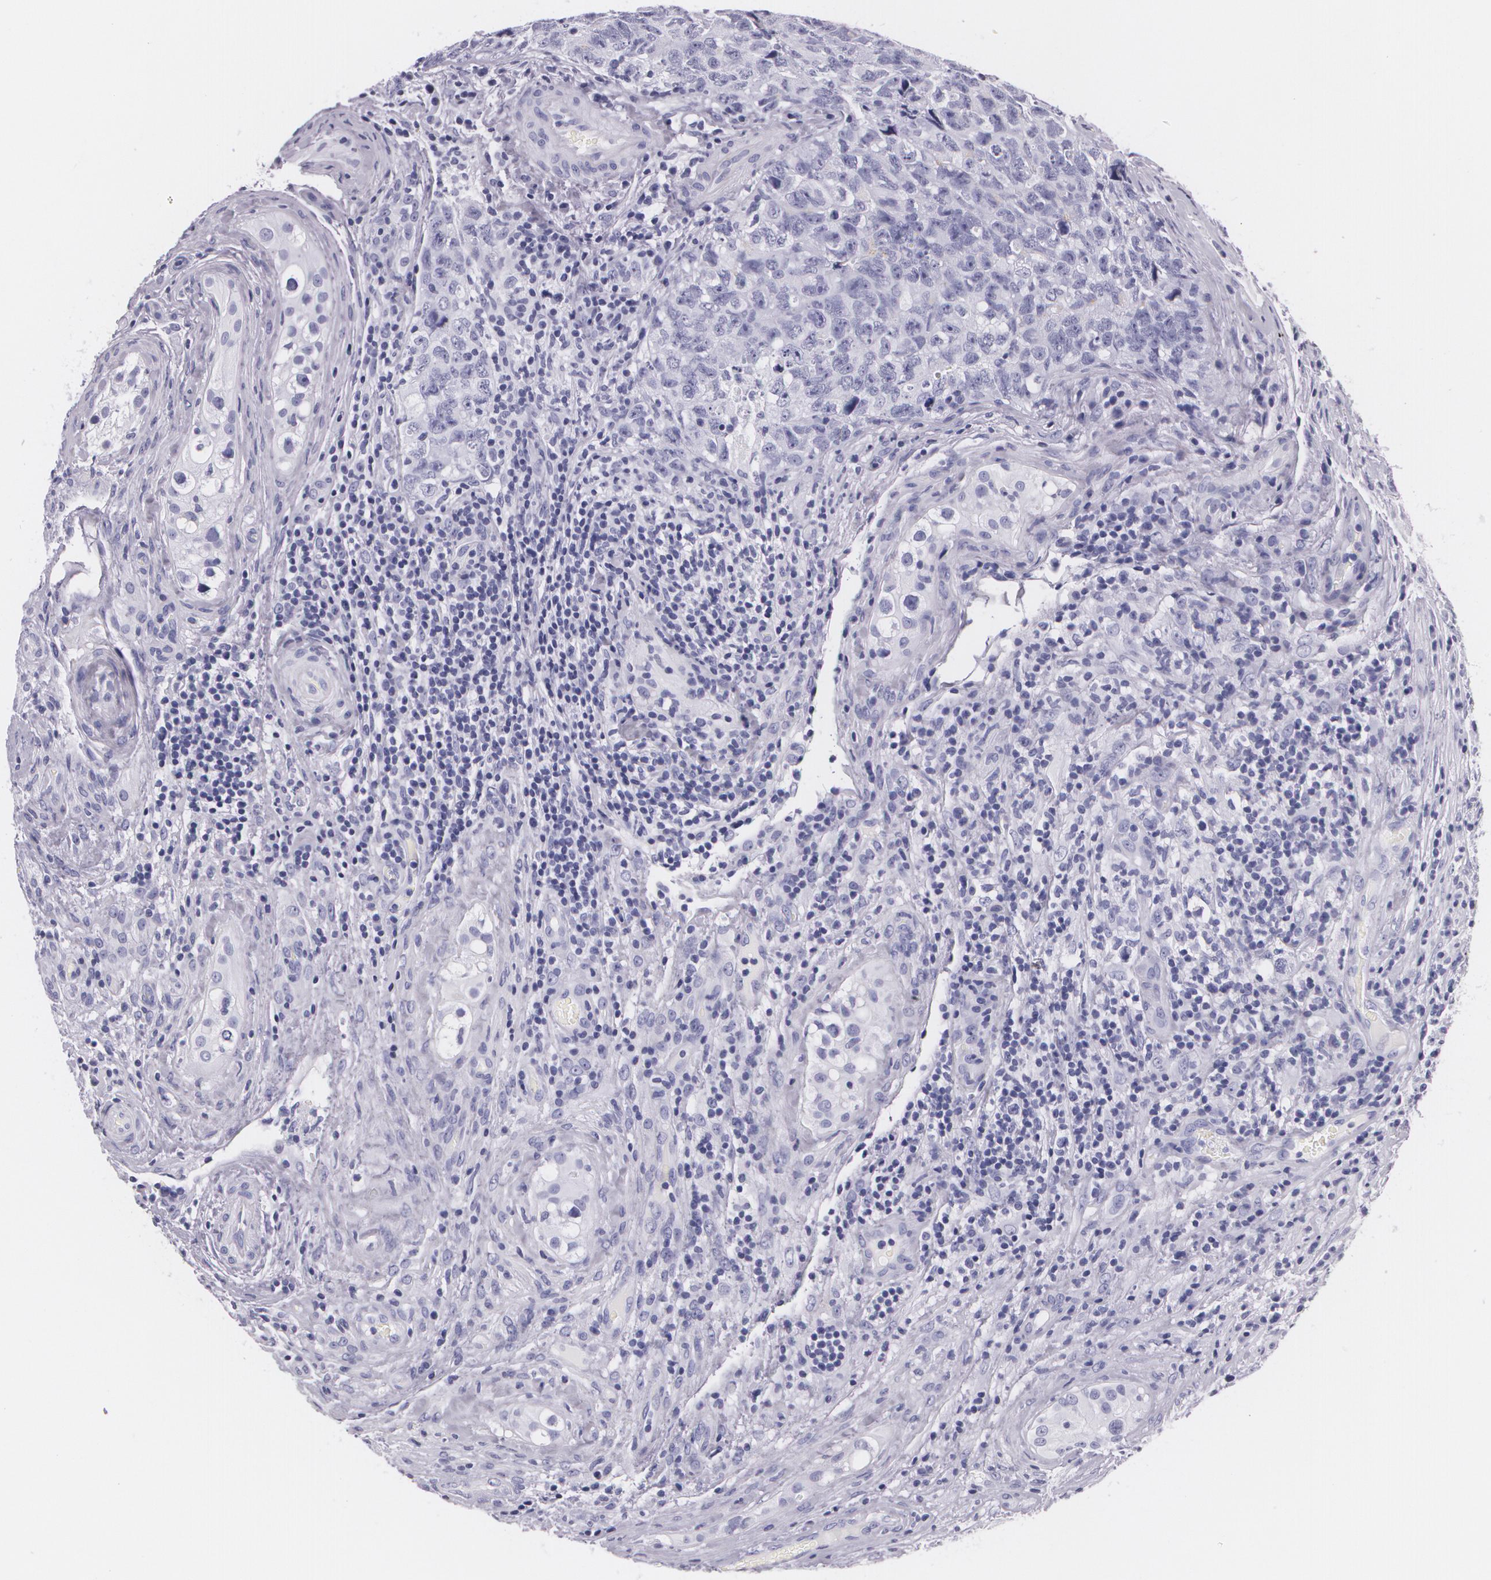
{"staining": {"intensity": "negative", "quantity": "none", "location": "none"}, "tissue": "testis cancer", "cell_type": "Tumor cells", "image_type": "cancer", "snomed": [{"axis": "morphology", "description": "Carcinoma, Embryonal, NOS"}, {"axis": "topography", "description": "Testis"}], "caption": "This is an immunohistochemistry histopathology image of human testis cancer (embryonal carcinoma). There is no positivity in tumor cells.", "gene": "DLG4", "patient": {"sex": "male", "age": 31}}